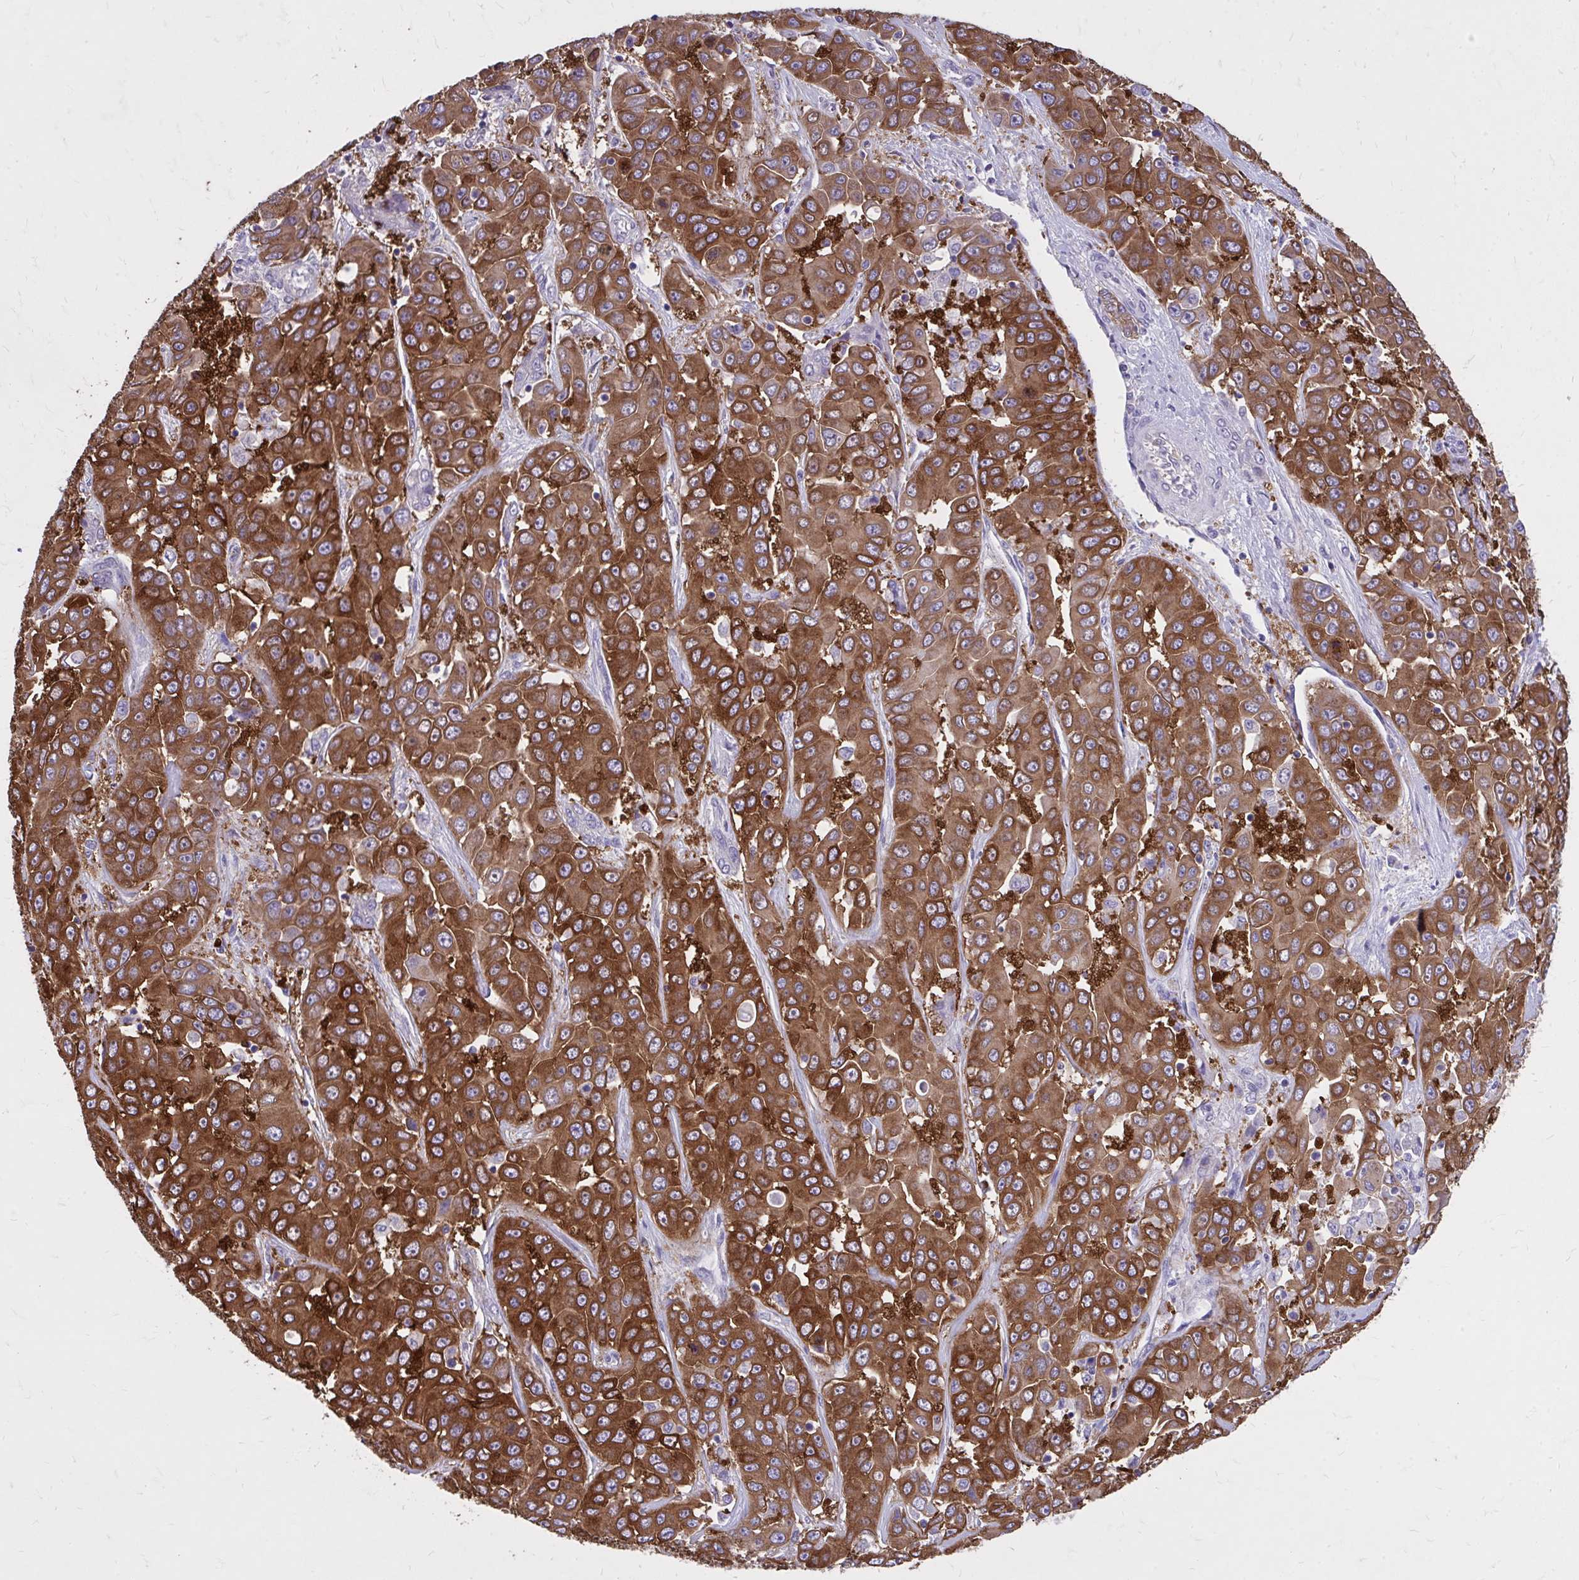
{"staining": {"intensity": "strong", "quantity": ">75%", "location": "cytoplasmic/membranous"}, "tissue": "liver cancer", "cell_type": "Tumor cells", "image_type": "cancer", "snomed": [{"axis": "morphology", "description": "Cholangiocarcinoma"}, {"axis": "topography", "description": "Liver"}], "caption": "This histopathology image displays liver cancer (cholangiocarcinoma) stained with IHC to label a protein in brown. The cytoplasmic/membranous of tumor cells show strong positivity for the protein. Nuclei are counter-stained blue.", "gene": "EPB41L1", "patient": {"sex": "female", "age": 52}}